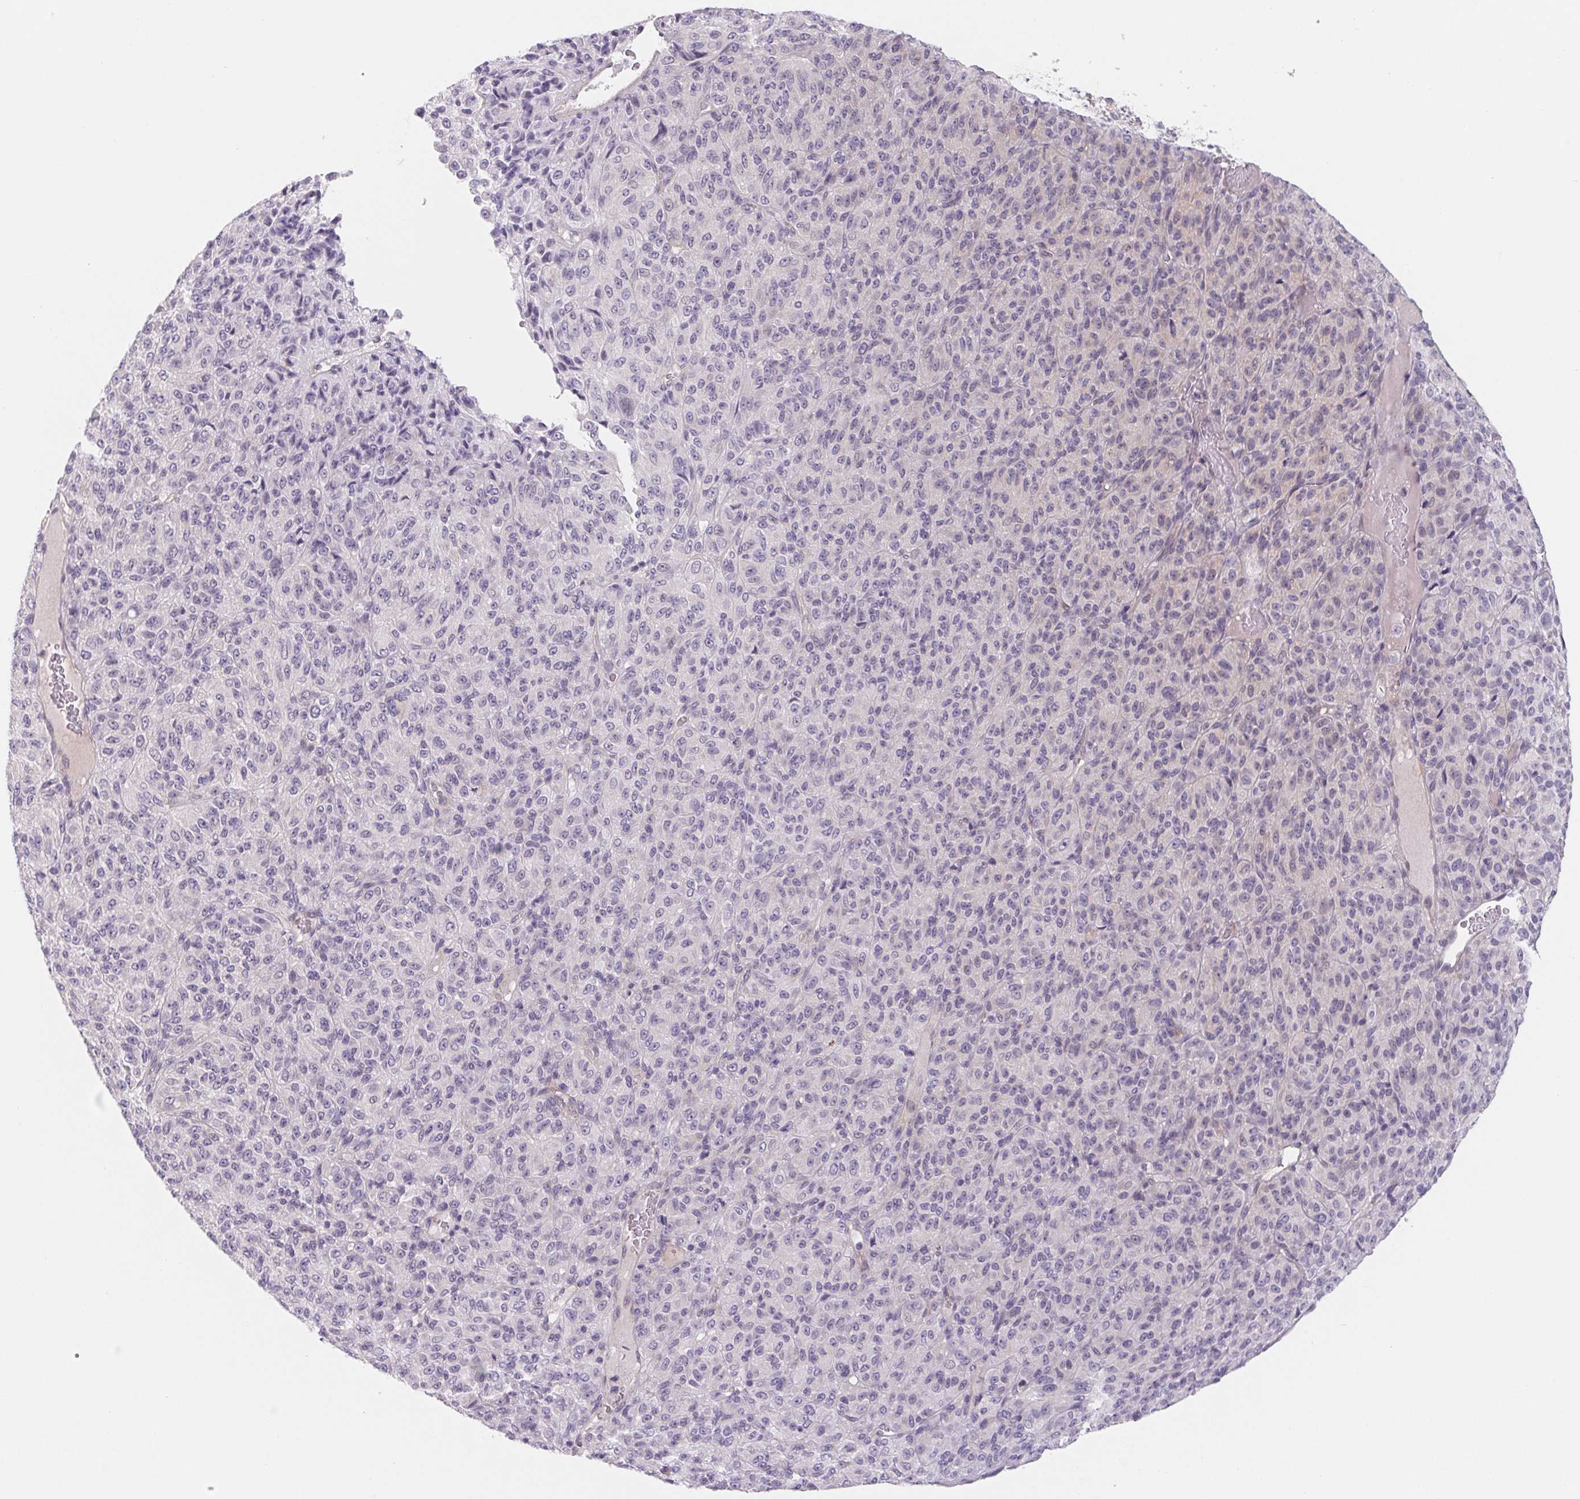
{"staining": {"intensity": "negative", "quantity": "none", "location": "none"}, "tissue": "melanoma", "cell_type": "Tumor cells", "image_type": "cancer", "snomed": [{"axis": "morphology", "description": "Malignant melanoma, Metastatic site"}, {"axis": "topography", "description": "Brain"}], "caption": "The histopathology image demonstrates no significant staining in tumor cells of melanoma.", "gene": "CTNND2", "patient": {"sex": "female", "age": 56}}